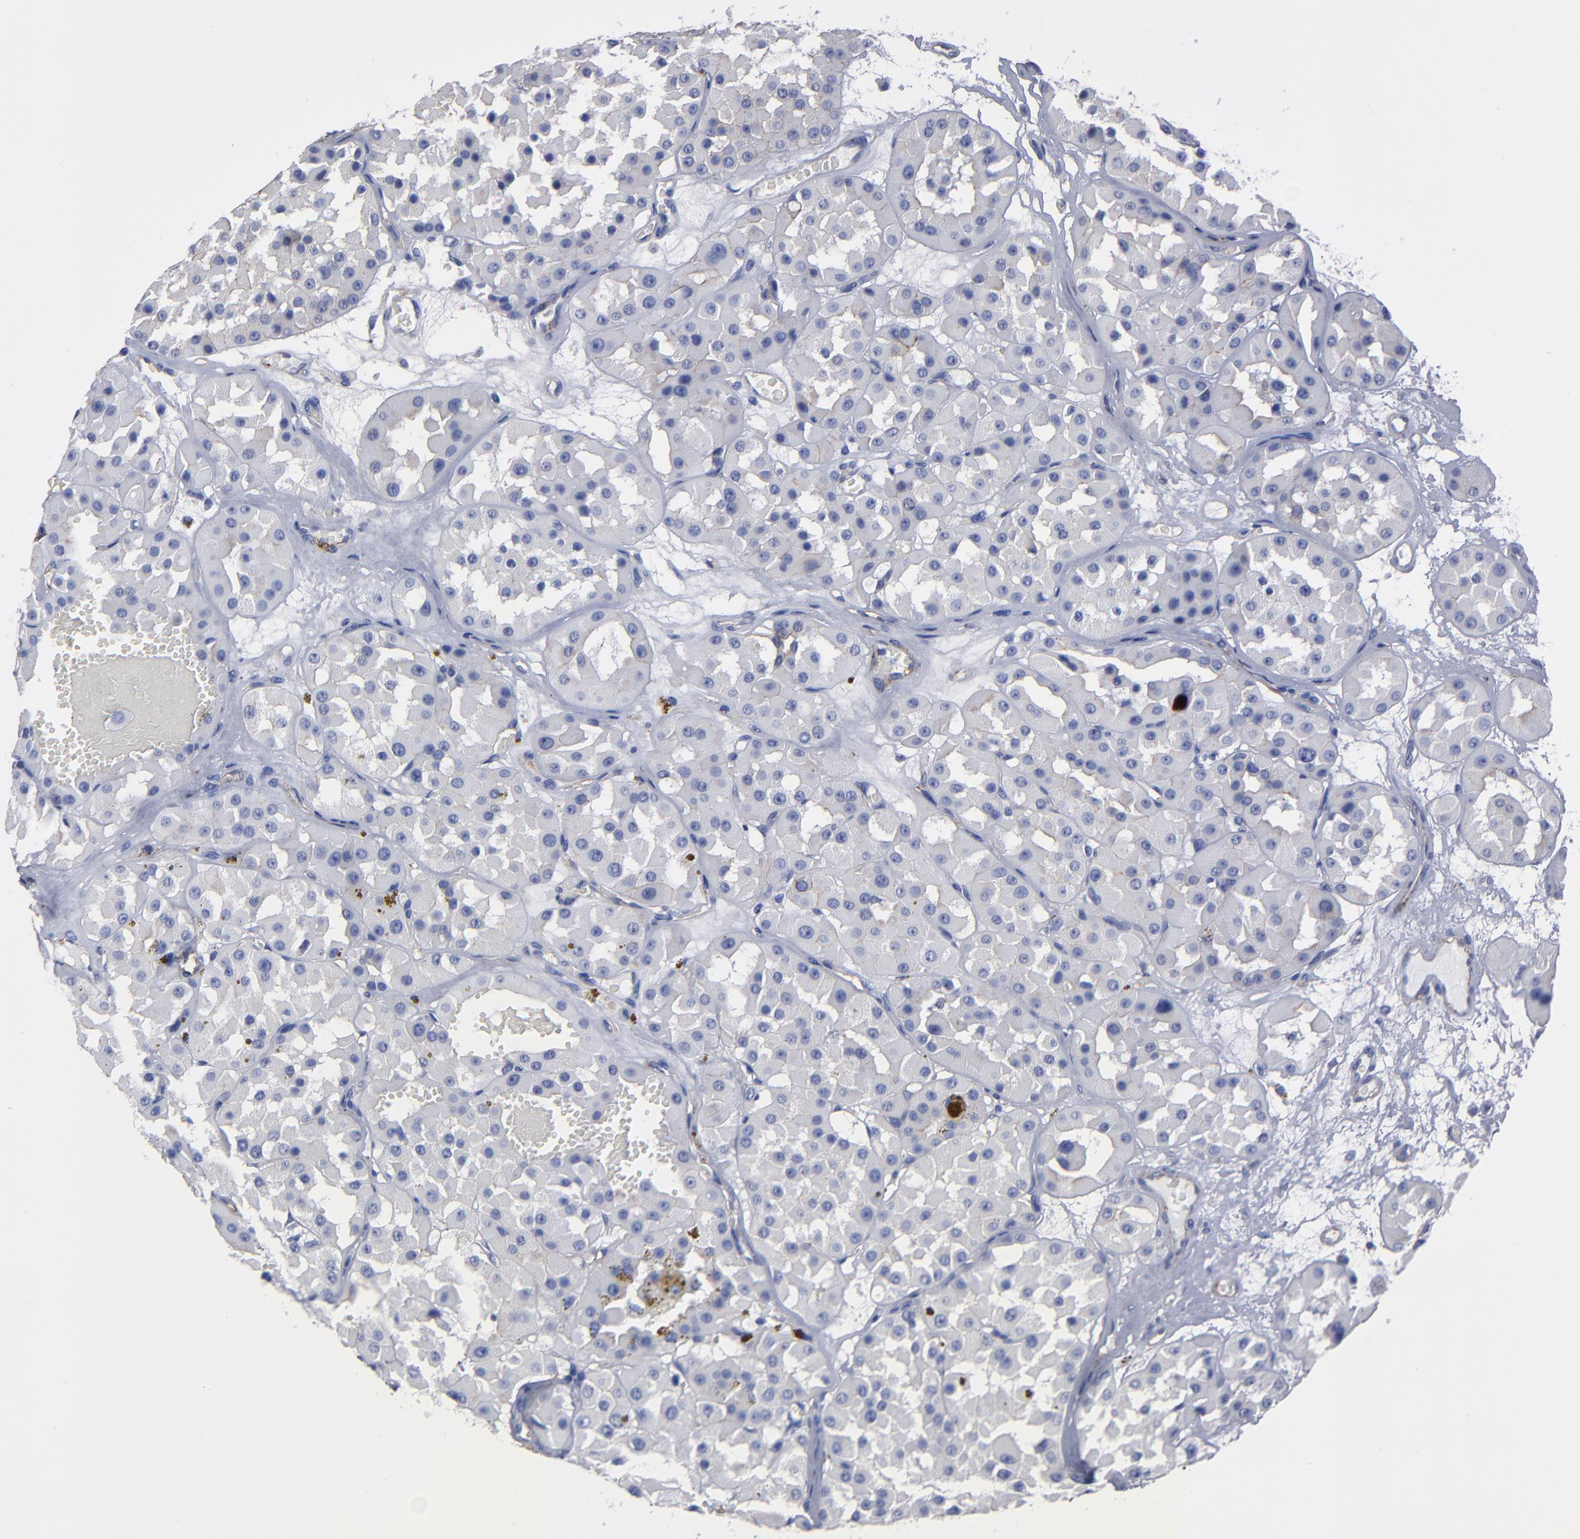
{"staining": {"intensity": "negative", "quantity": "none", "location": "none"}, "tissue": "renal cancer", "cell_type": "Tumor cells", "image_type": "cancer", "snomed": [{"axis": "morphology", "description": "Adenocarcinoma, uncertain malignant potential"}, {"axis": "topography", "description": "Kidney"}], "caption": "Human renal cancer stained for a protein using IHC reveals no positivity in tumor cells.", "gene": "TM4SF1", "patient": {"sex": "male", "age": 63}}